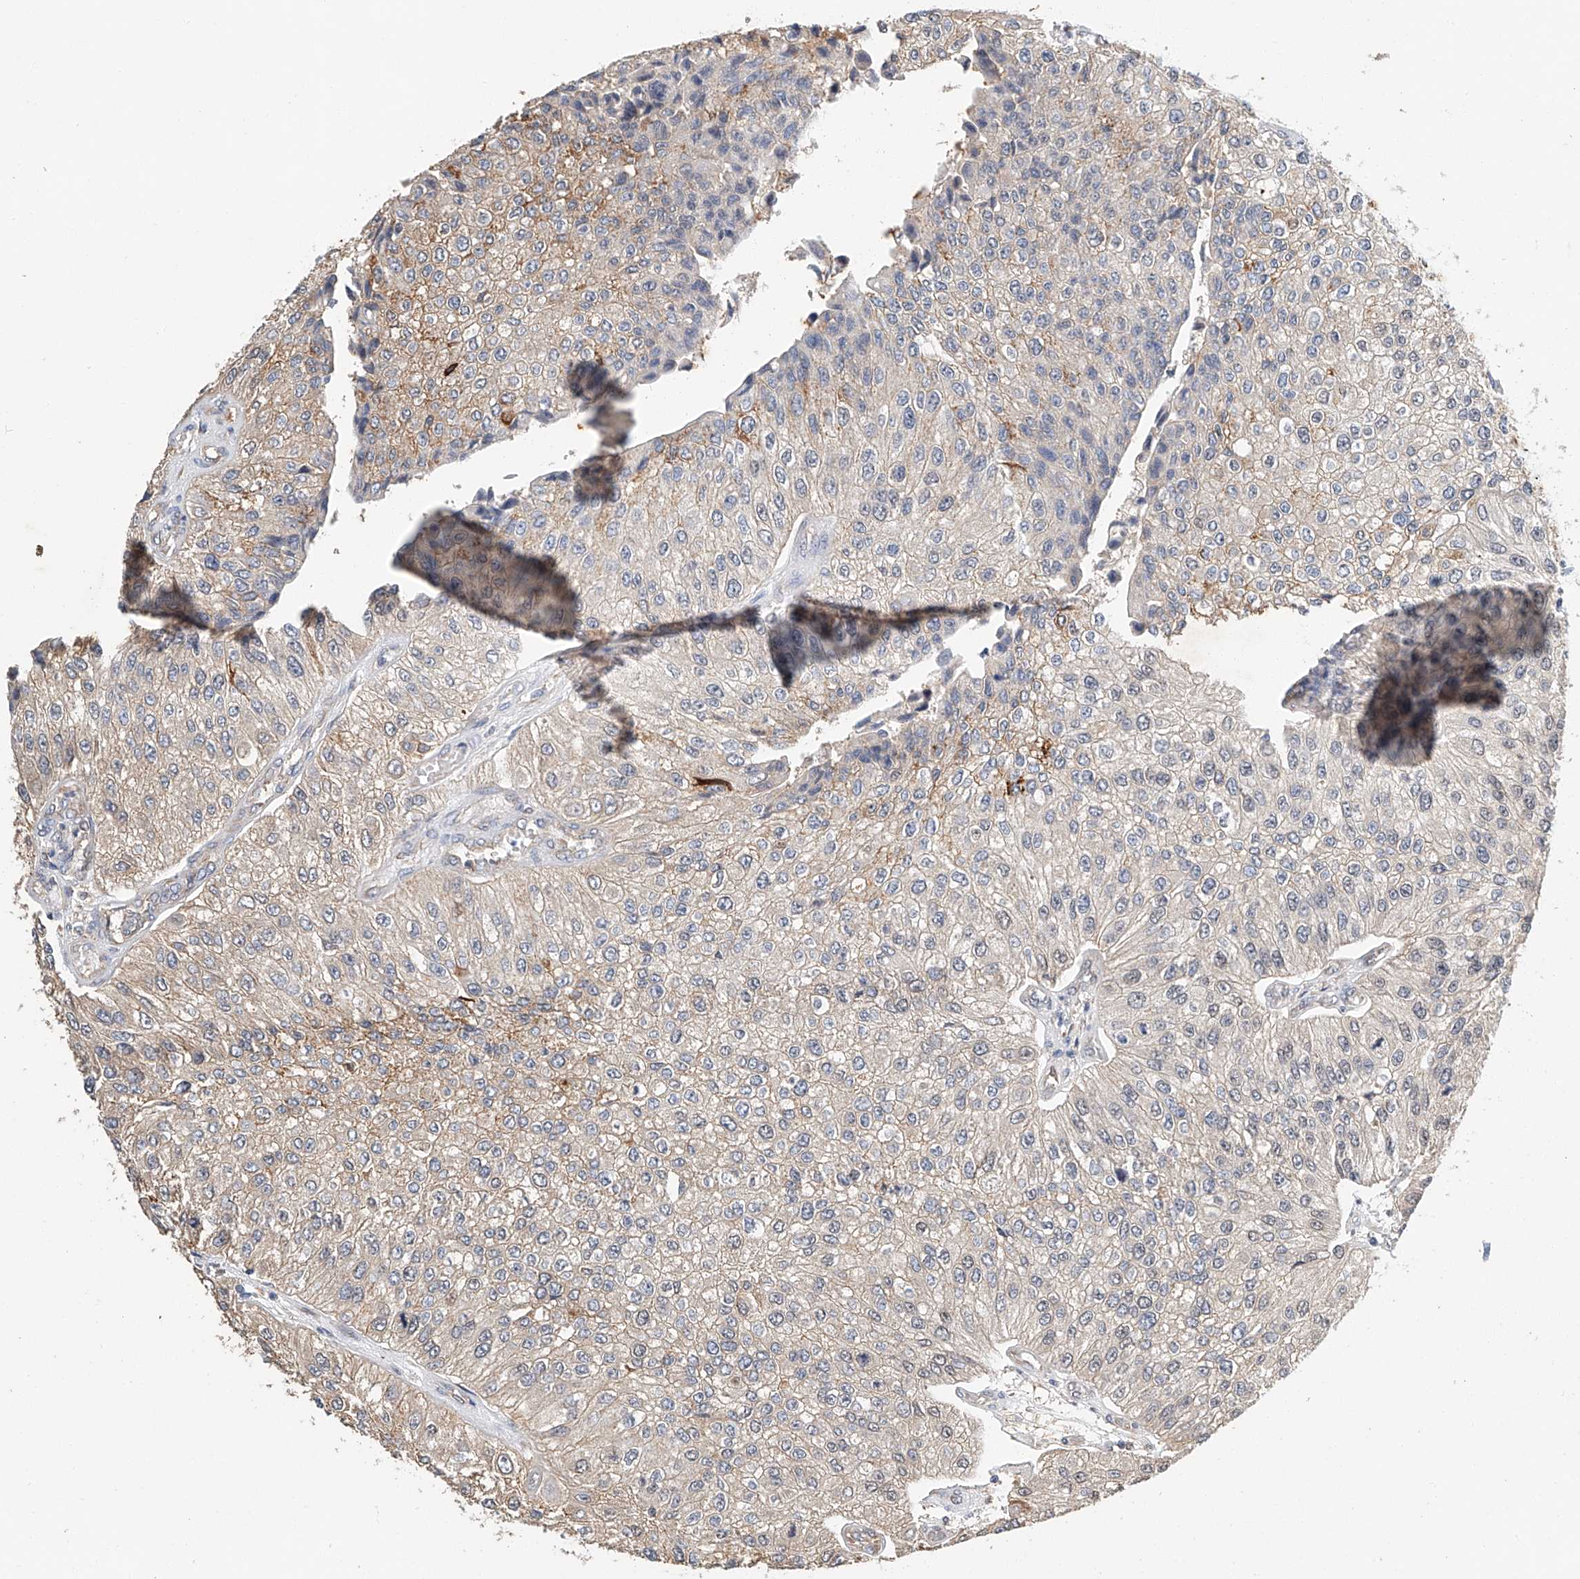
{"staining": {"intensity": "negative", "quantity": "none", "location": "none"}, "tissue": "urothelial cancer", "cell_type": "Tumor cells", "image_type": "cancer", "snomed": [{"axis": "morphology", "description": "Urothelial carcinoma, High grade"}, {"axis": "topography", "description": "Kidney"}, {"axis": "topography", "description": "Urinary bladder"}], "caption": "DAB (3,3'-diaminobenzidine) immunohistochemical staining of high-grade urothelial carcinoma shows no significant staining in tumor cells.", "gene": "CTDP1", "patient": {"sex": "male", "age": 77}}